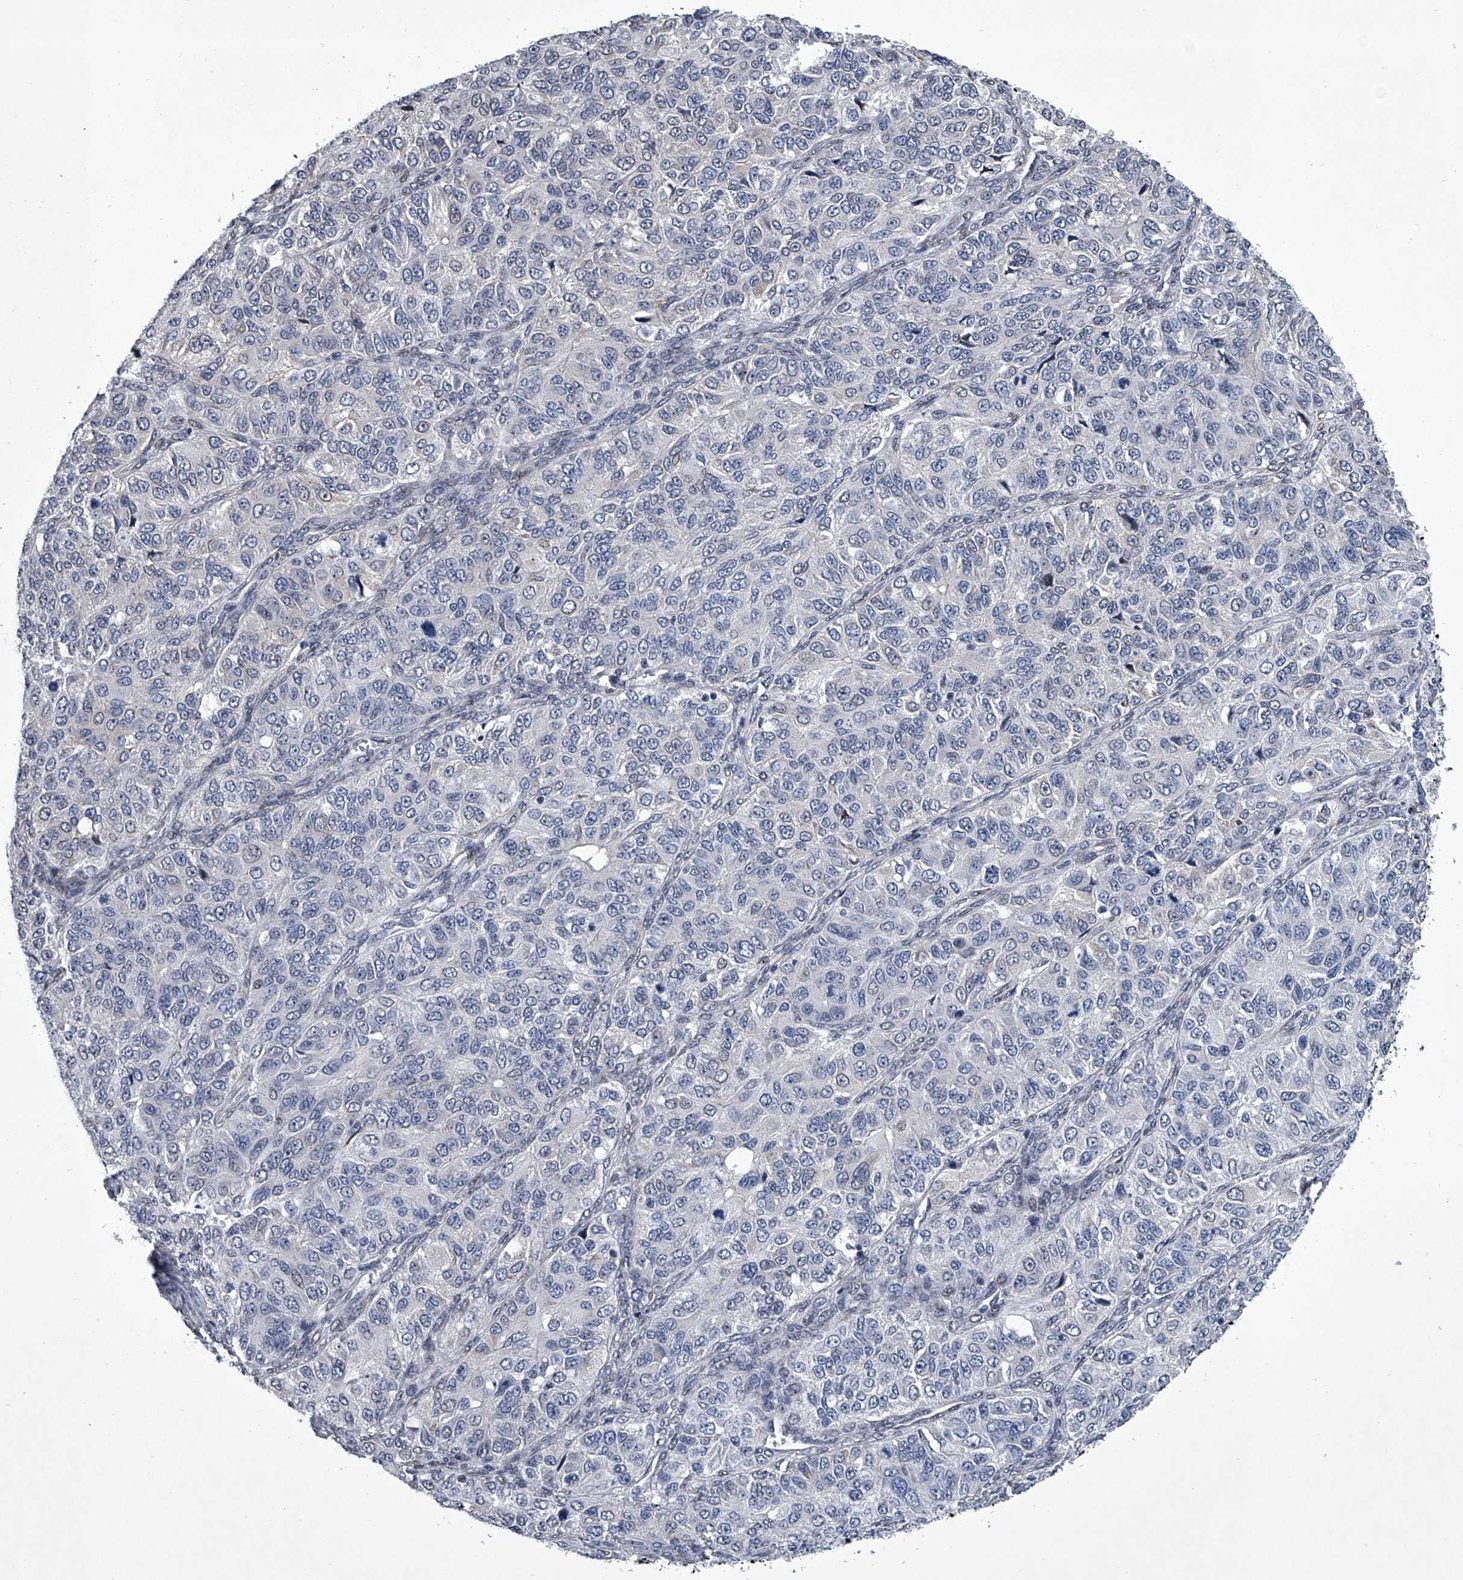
{"staining": {"intensity": "negative", "quantity": "none", "location": "none"}, "tissue": "ovarian cancer", "cell_type": "Tumor cells", "image_type": "cancer", "snomed": [{"axis": "morphology", "description": "Carcinoma, endometroid"}, {"axis": "topography", "description": "Ovary"}], "caption": "This is an immunohistochemistry (IHC) micrograph of ovarian cancer. There is no positivity in tumor cells.", "gene": "PPP2R5D", "patient": {"sex": "female", "age": 51}}